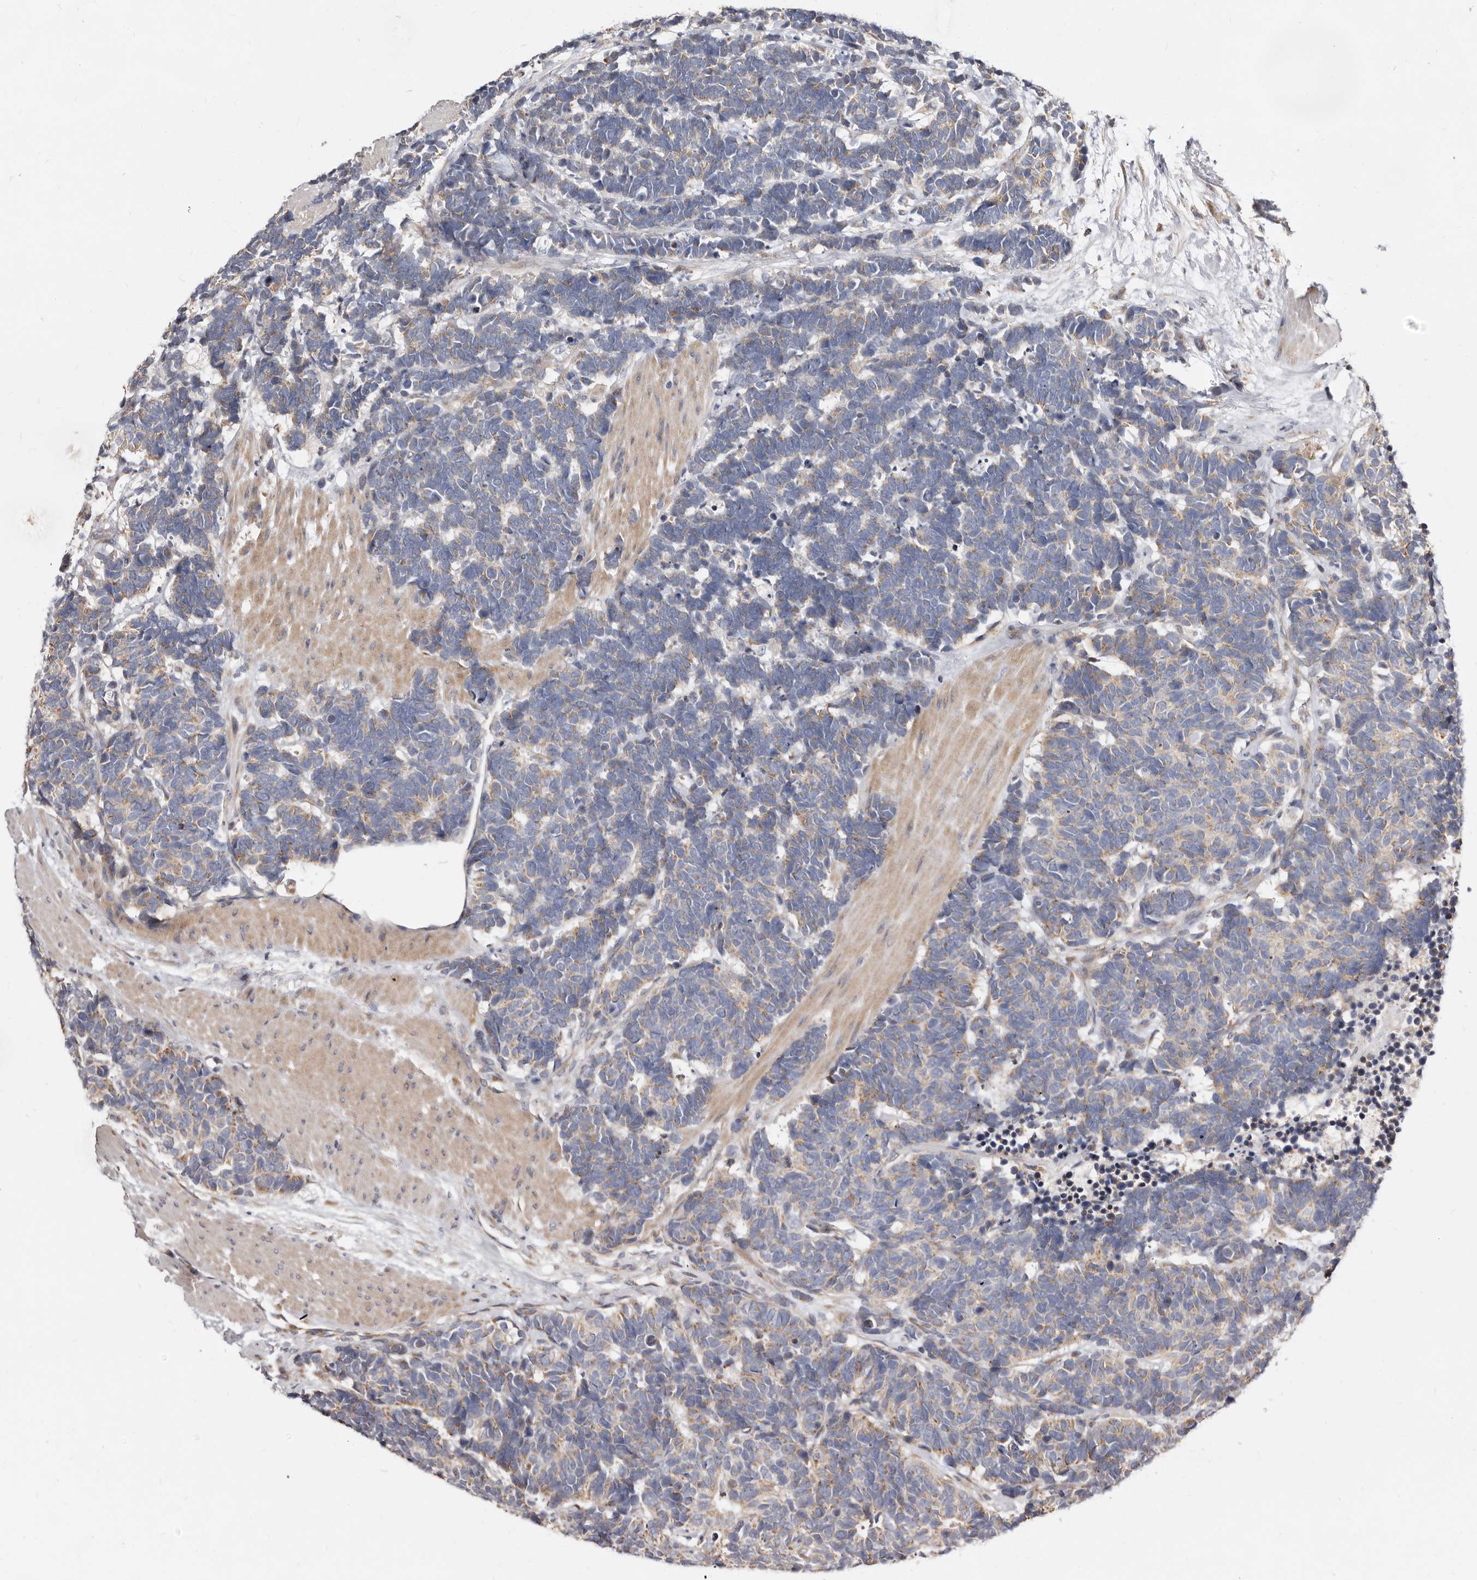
{"staining": {"intensity": "weak", "quantity": "25%-75%", "location": "cytoplasmic/membranous"}, "tissue": "carcinoid", "cell_type": "Tumor cells", "image_type": "cancer", "snomed": [{"axis": "morphology", "description": "Carcinoma, NOS"}, {"axis": "morphology", "description": "Carcinoid, malignant, NOS"}, {"axis": "topography", "description": "Urinary bladder"}], "caption": "Tumor cells show low levels of weak cytoplasmic/membranous positivity in about 25%-75% of cells in carcinoid (malignant). (DAB (3,3'-diaminobenzidine) IHC, brown staining for protein, blue staining for nuclei).", "gene": "ASIC5", "patient": {"sex": "male", "age": 57}}